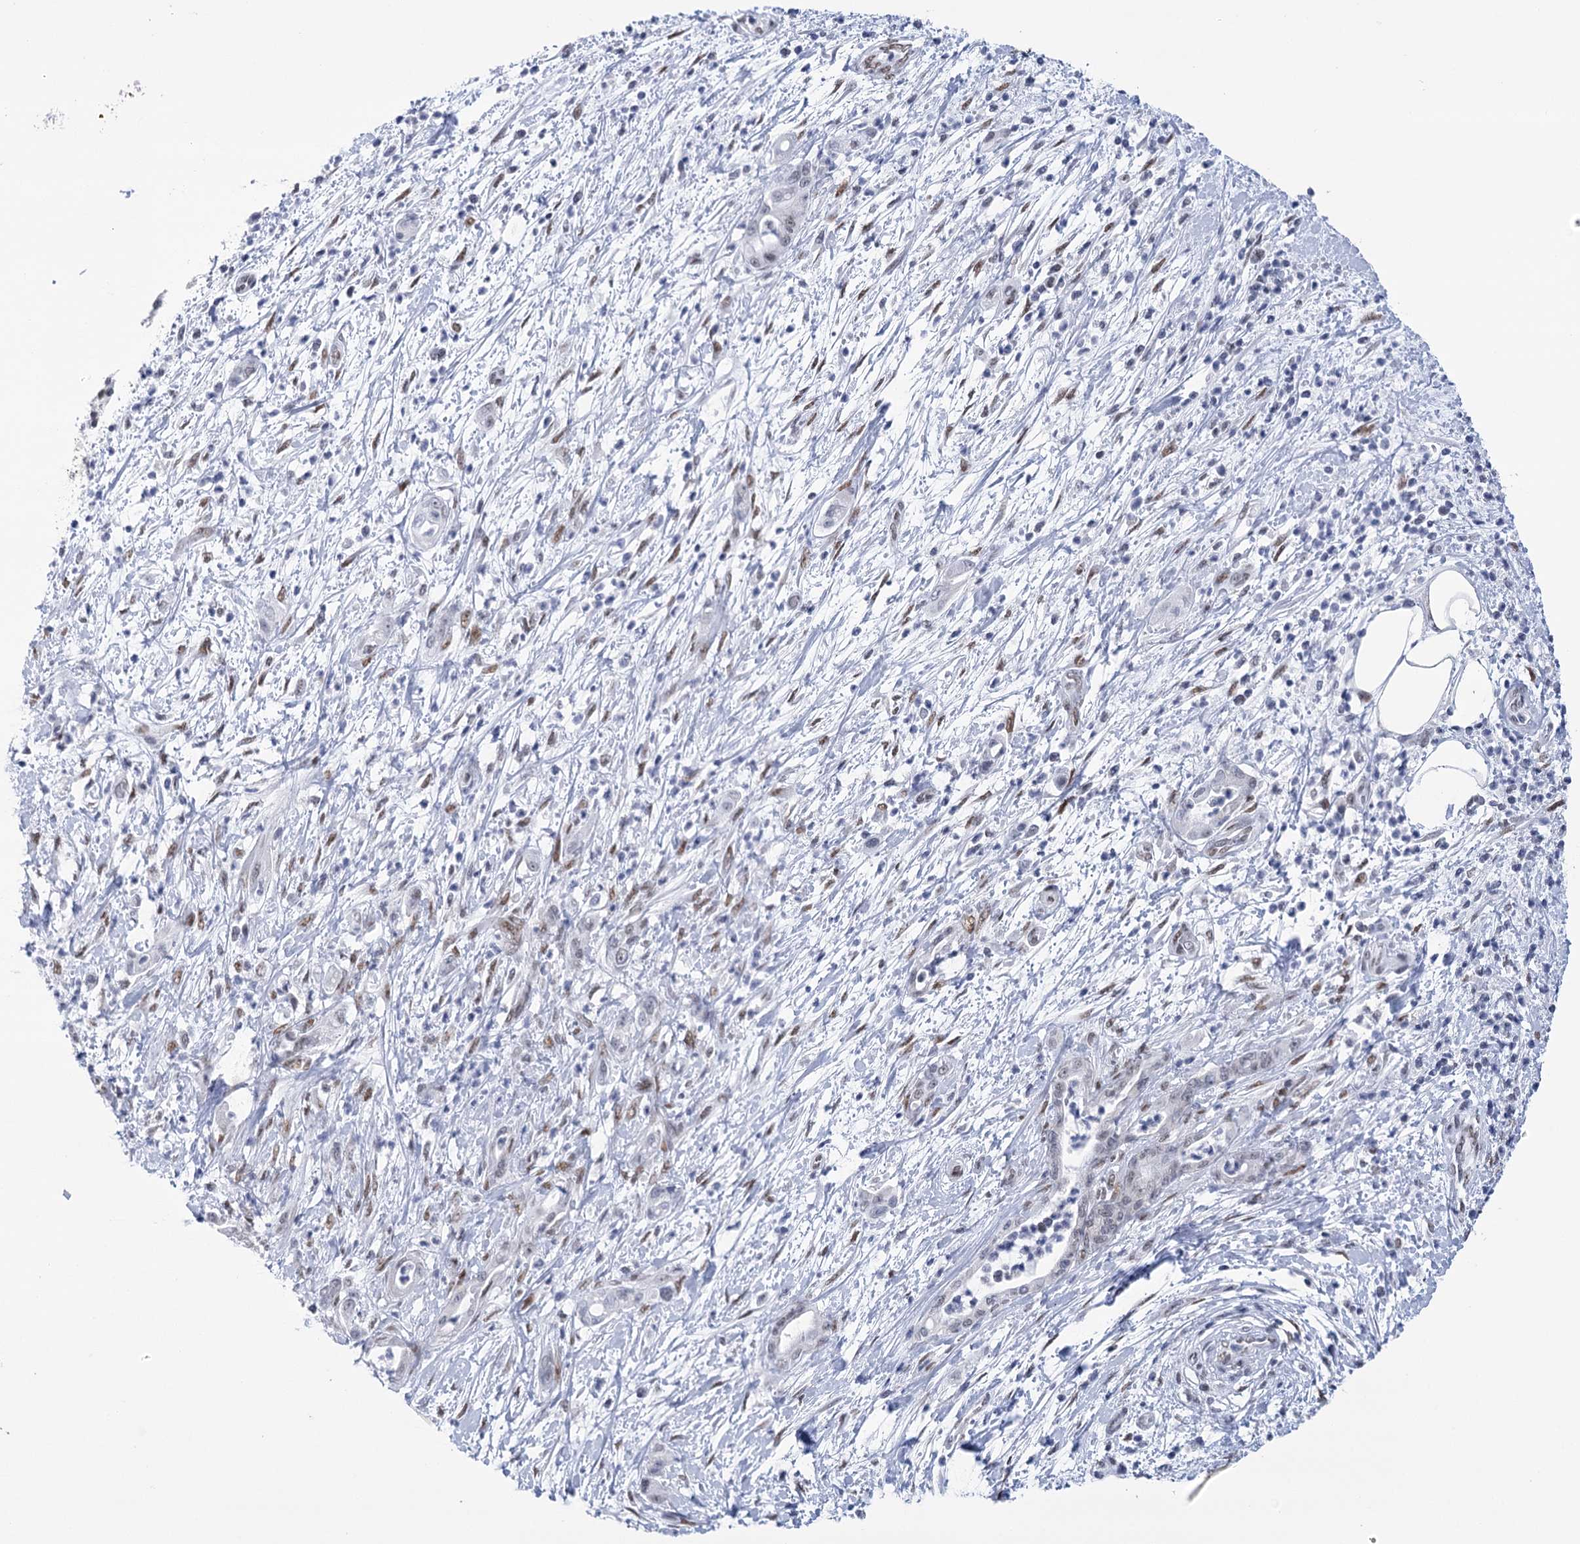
{"staining": {"intensity": "negative", "quantity": "none", "location": "none"}, "tissue": "pancreatic cancer", "cell_type": "Tumor cells", "image_type": "cancer", "snomed": [{"axis": "morphology", "description": "Adenocarcinoma, NOS"}, {"axis": "topography", "description": "Pancreas"}], "caption": "Pancreatic cancer was stained to show a protein in brown. There is no significant staining in tumor cells.", "gene": "HNRNPA0", "patient": {"sex": "female", "age": 55}}